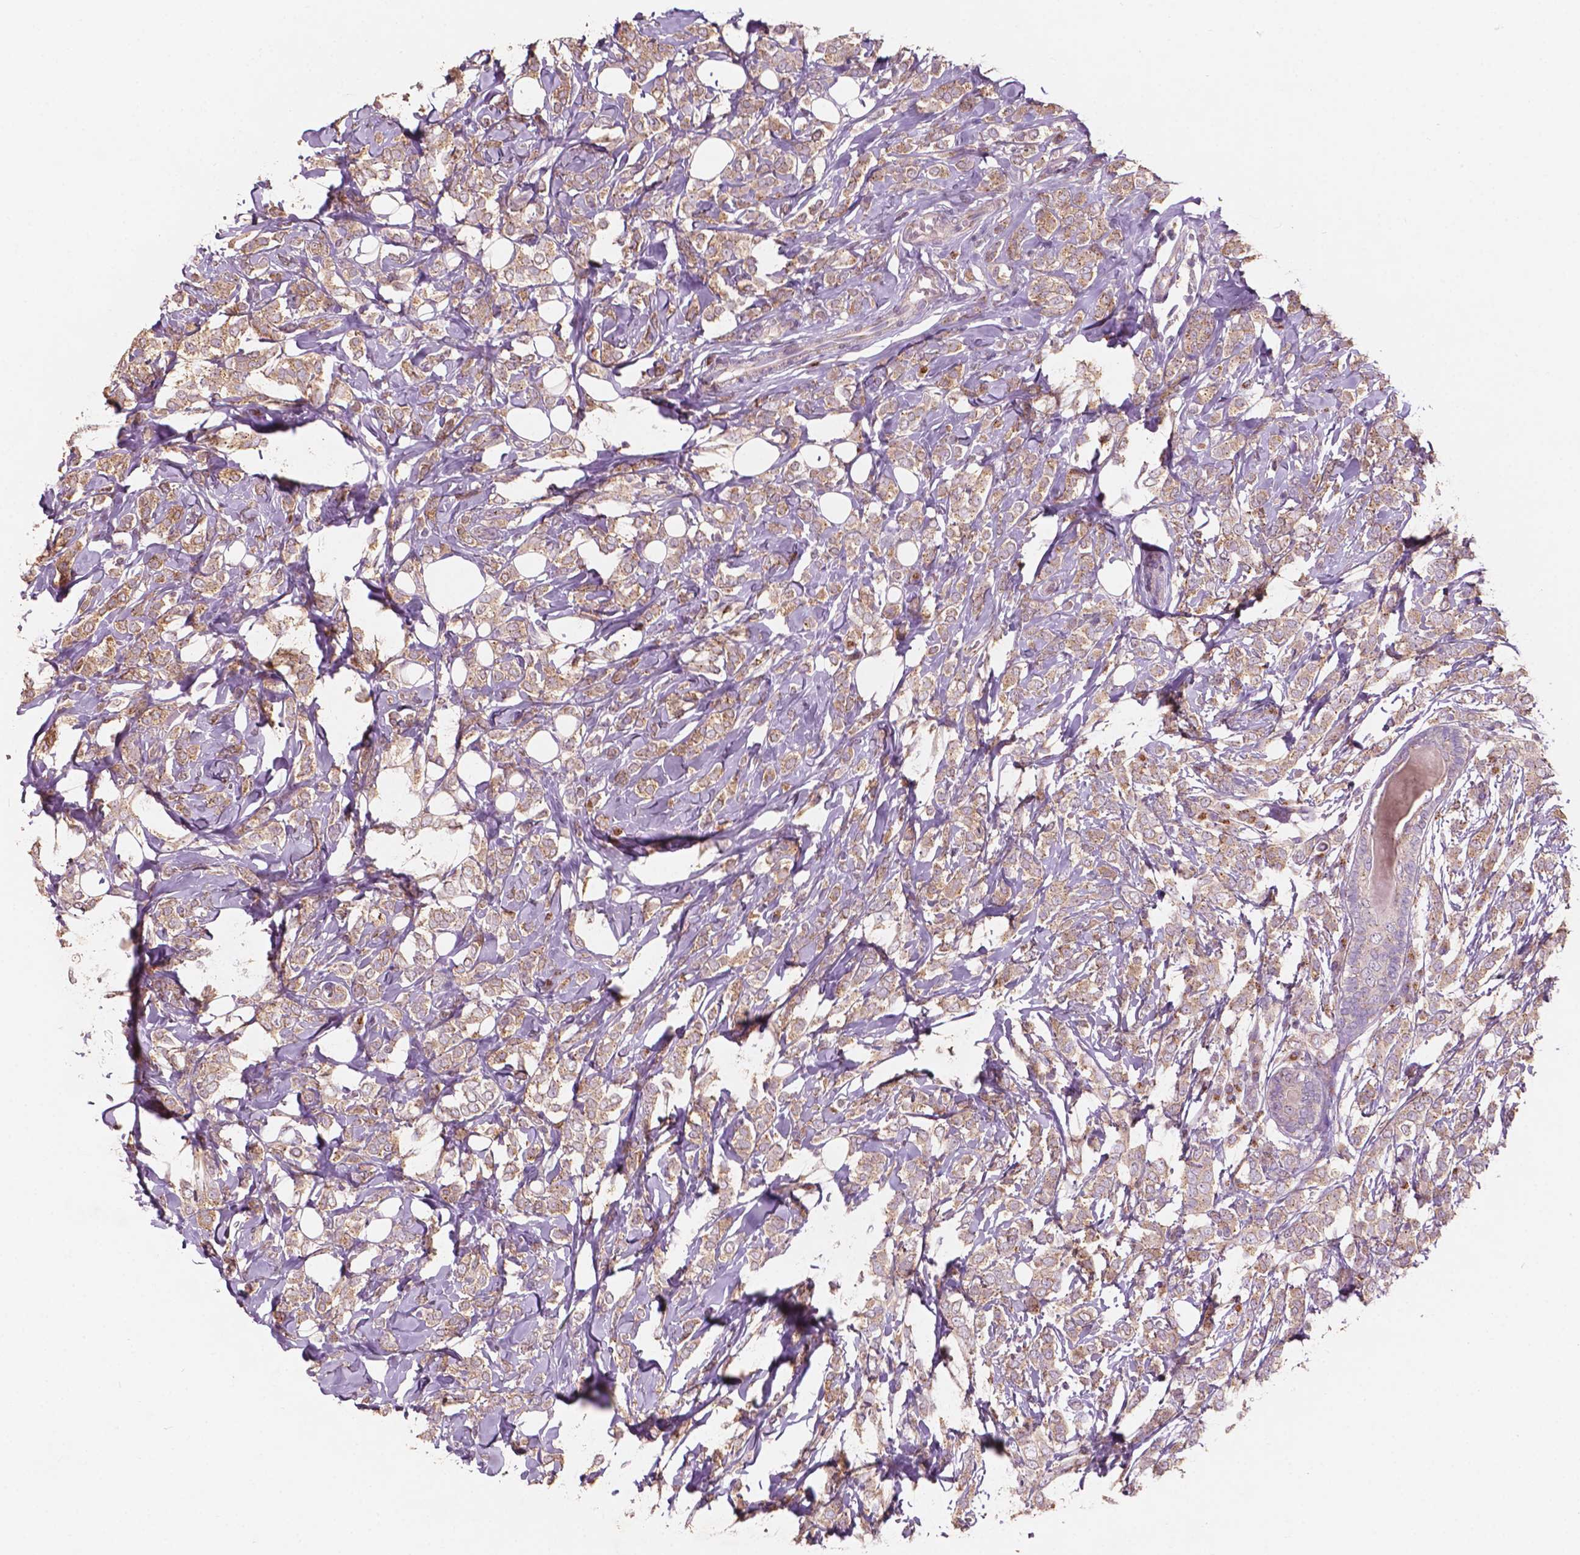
{"staining": {"intensity": "moderate", "quantity": ">75%", "location": "cytoplasmic/membranous"}, "tissue": "breast cancer", "cell_type": "Tumor cells", "image_type": "cancer", "snomed": [{"axis": "morphology", "description": "Lobular carcinoma"}, {"axis": "topography", "description": "Breast"}], "caption": "Tumor cells exhibit moderate cytoplasmic/membranous positivity in about >75% of cells in breast lobular carcinoma. (IHC, brightfield microscopy, high magnification).", "gene": "CHPT1", "patient": {"sex": "female", "age": 49}}